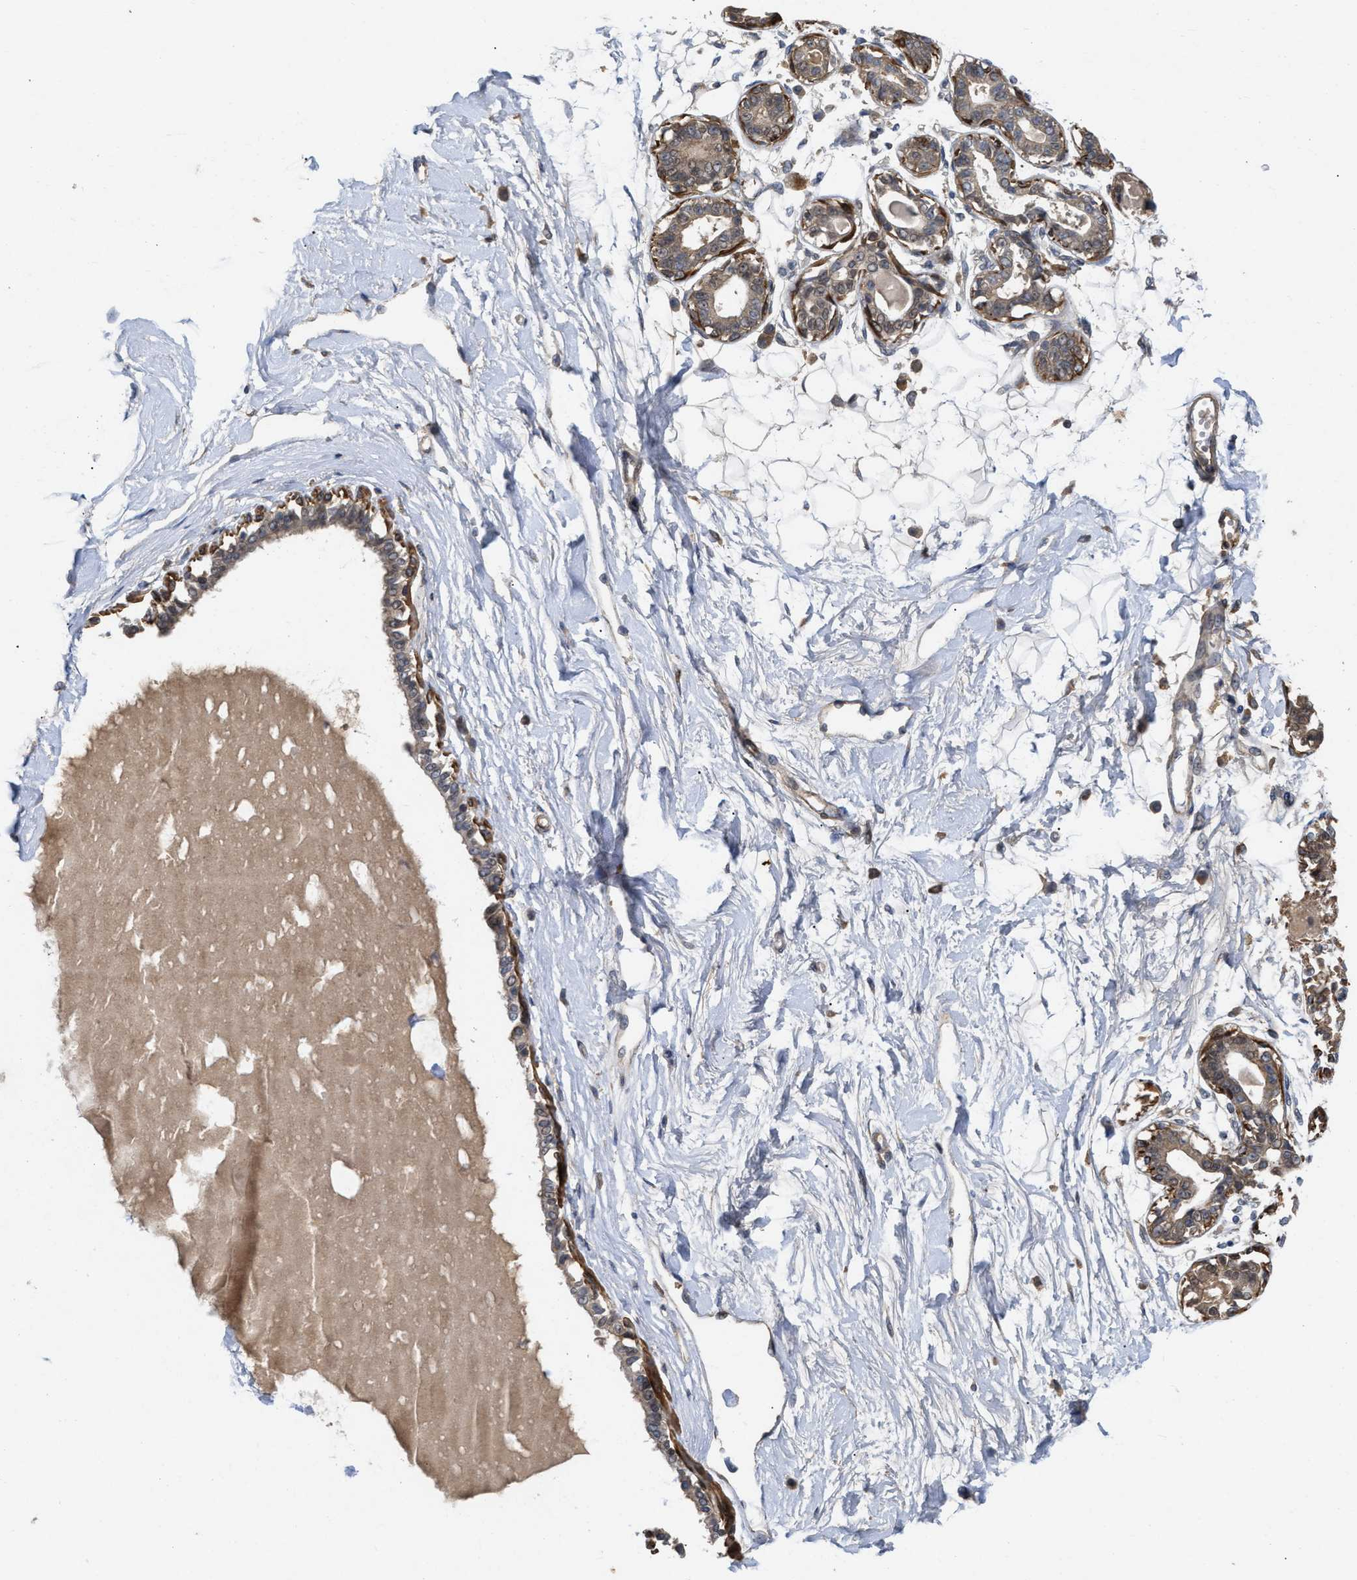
{"staining": {"intensity": "weak", "quantity": "<25%", "location": "cytoplasmic/membranous"}, "tissue": "breast", "cell_type": "Adipocytes", "image_type": "normal", "snomed": [{"axis": "morphology", "description": "Normal tissue, NOS"}, {"axis": "topography", "description": "Breast"}], "caption": "The IHC micrograph has no significant expression in adipocytes of breast.", "gene": "ST6GALNAC6", "patient": {"sex": "female", "age": 45}}